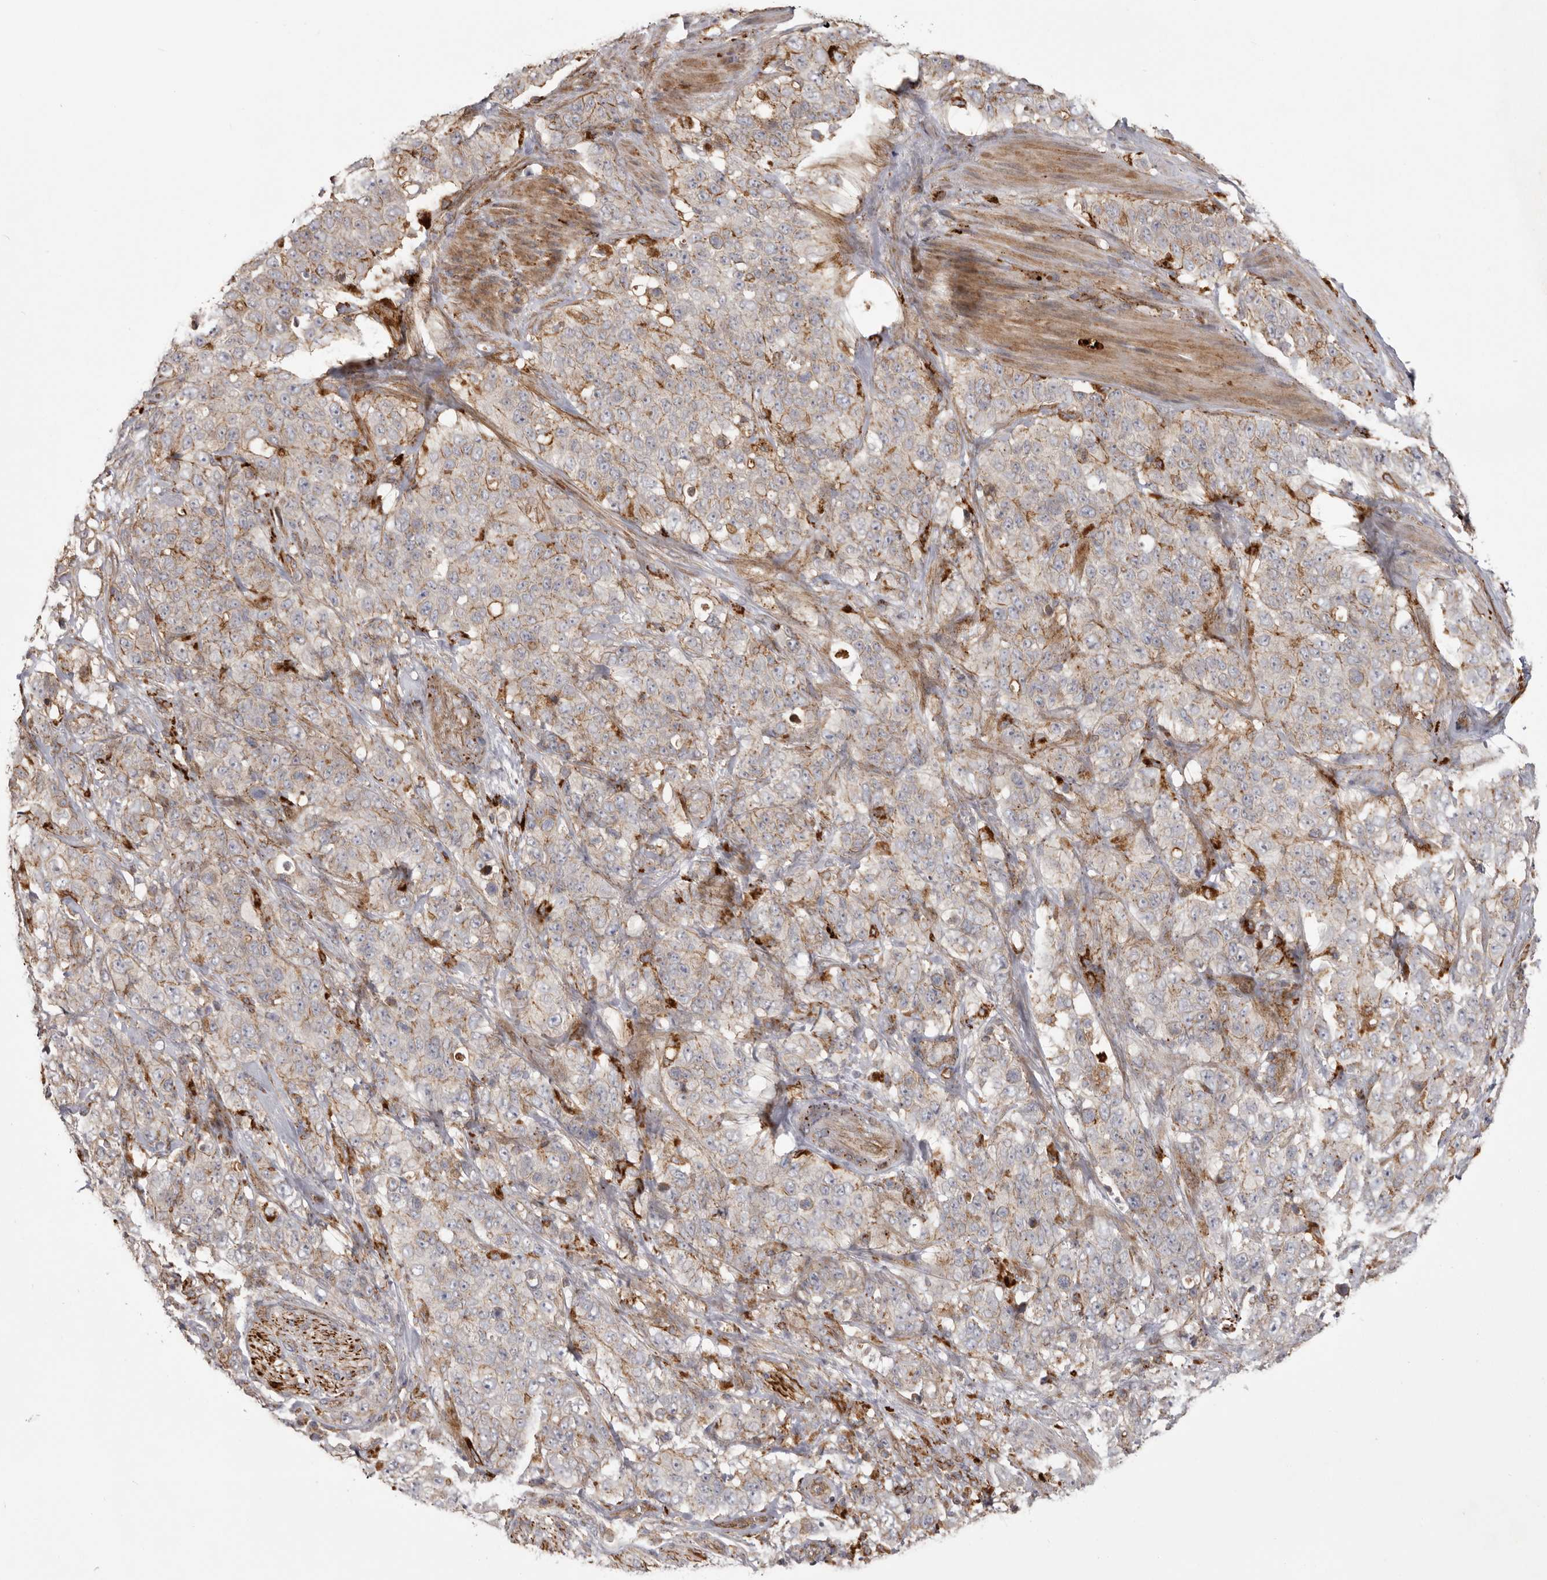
{"staining": {"intensity": "weak", "quantity": "<25%", "location": "cytoplasmic/membranous"}, "tissue": "stomach cancer", "cell_type": "Tumor cells", "image_type": "cancer", "snomed": [{"axis": "morphology", "description": "Adenocarcinoma, NOS"}, {"axis": "topography", "description": "Stomach"}], "caption": "A histopathology image of human stomach cancer is negative for staining in tumor cells.", "gene": "NUP43", "patient": {"sex": "male", "age": 48}}